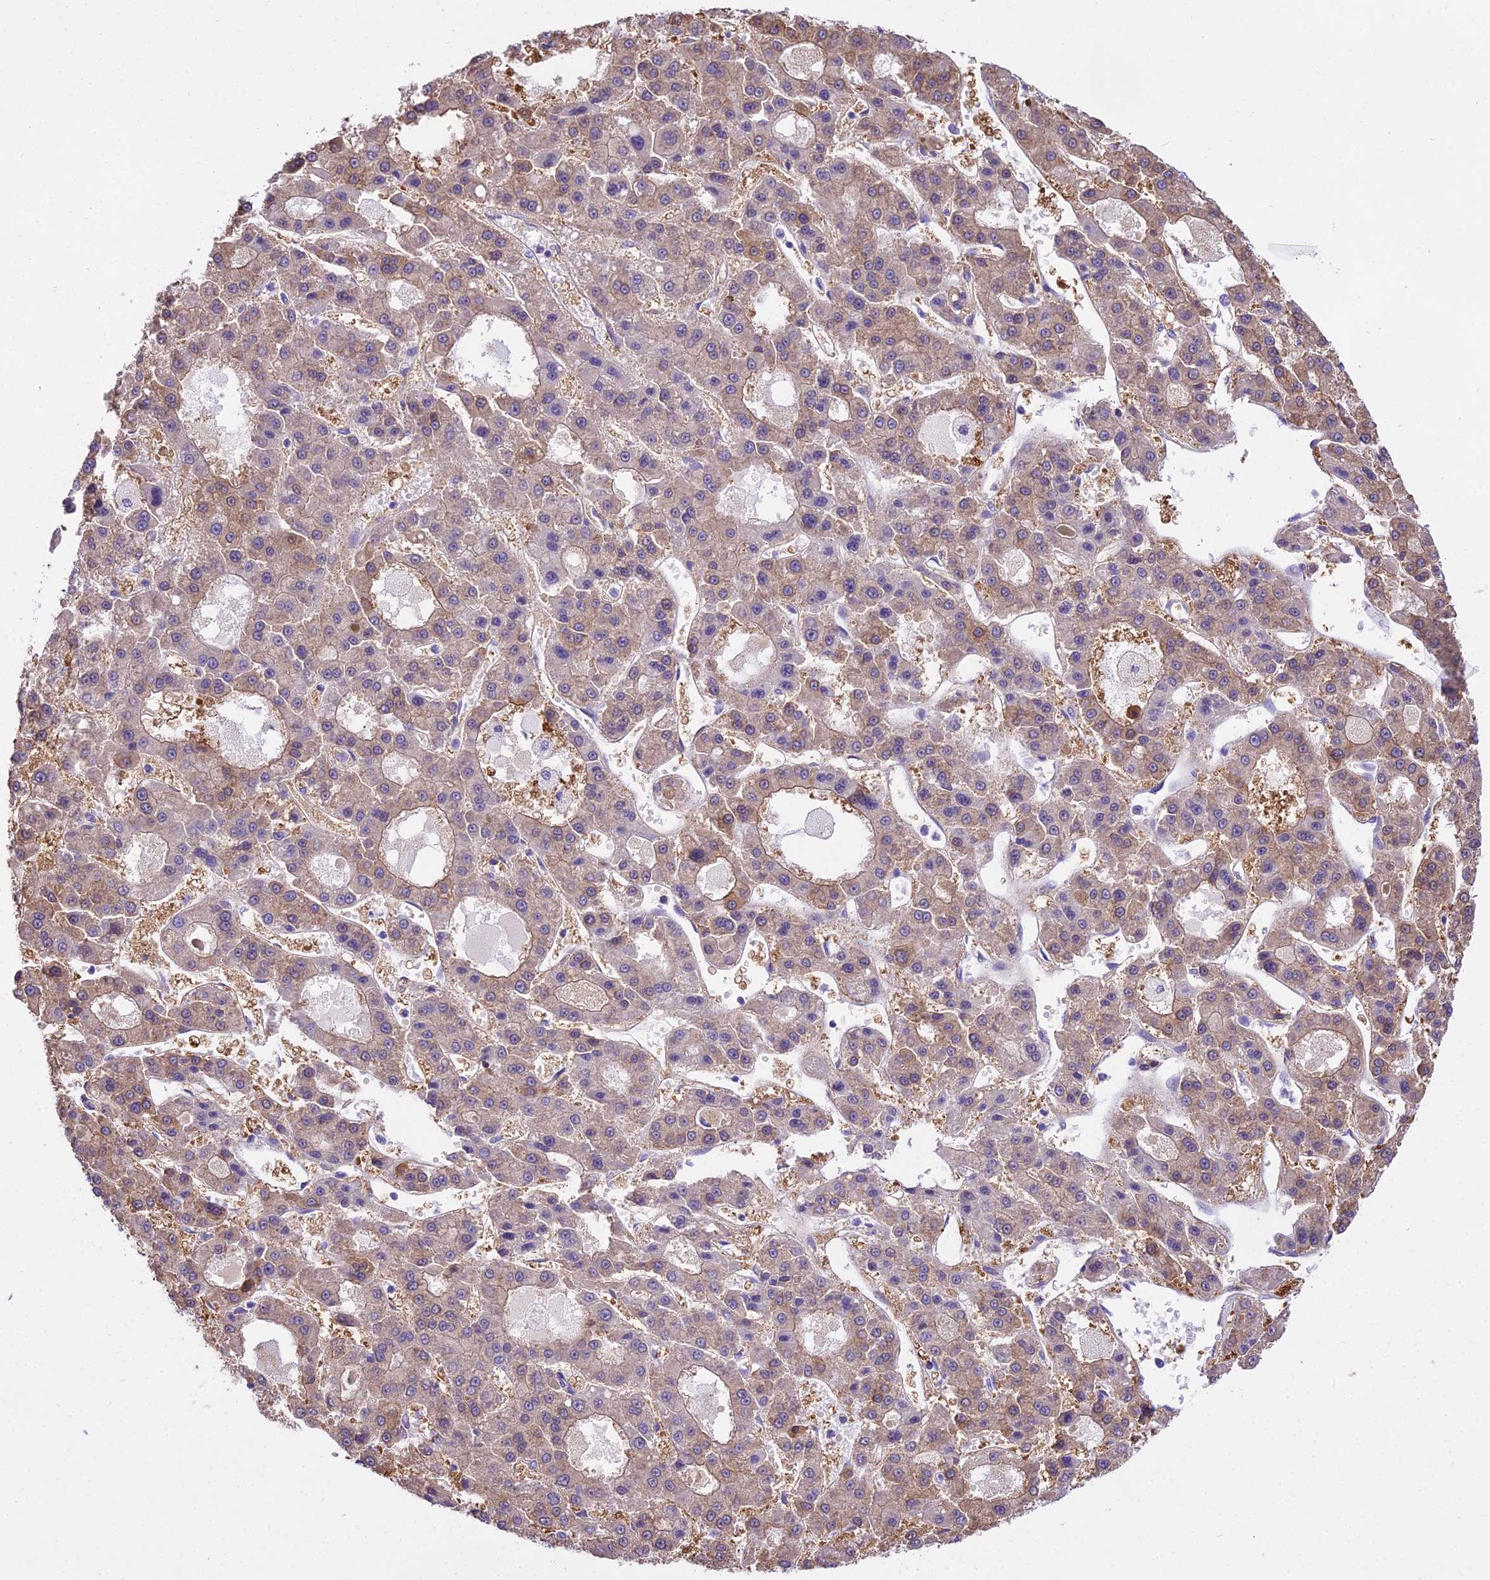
{"staining": {"intensity": "moderate", "quantity": "25%-75%", "location": "cytoplasmic/membranous"}, "tissue": "liver cancer", "cell_type": "Tumor cells", "image_type": "cancer", "snomed": [{"axis": "morphology", "description": "Carcinoma, Hepatocellular, NOS"}, {"axis": "topography", "description": "Liver"}], "caption": "Protein expression analysis of human liver cancer reveals moderate cytoplasmic/membranous staining in approximately 25%-75% of tumor cells.", "gene": "MAT2A", "patient": {"sex": "male", "age": 70}}